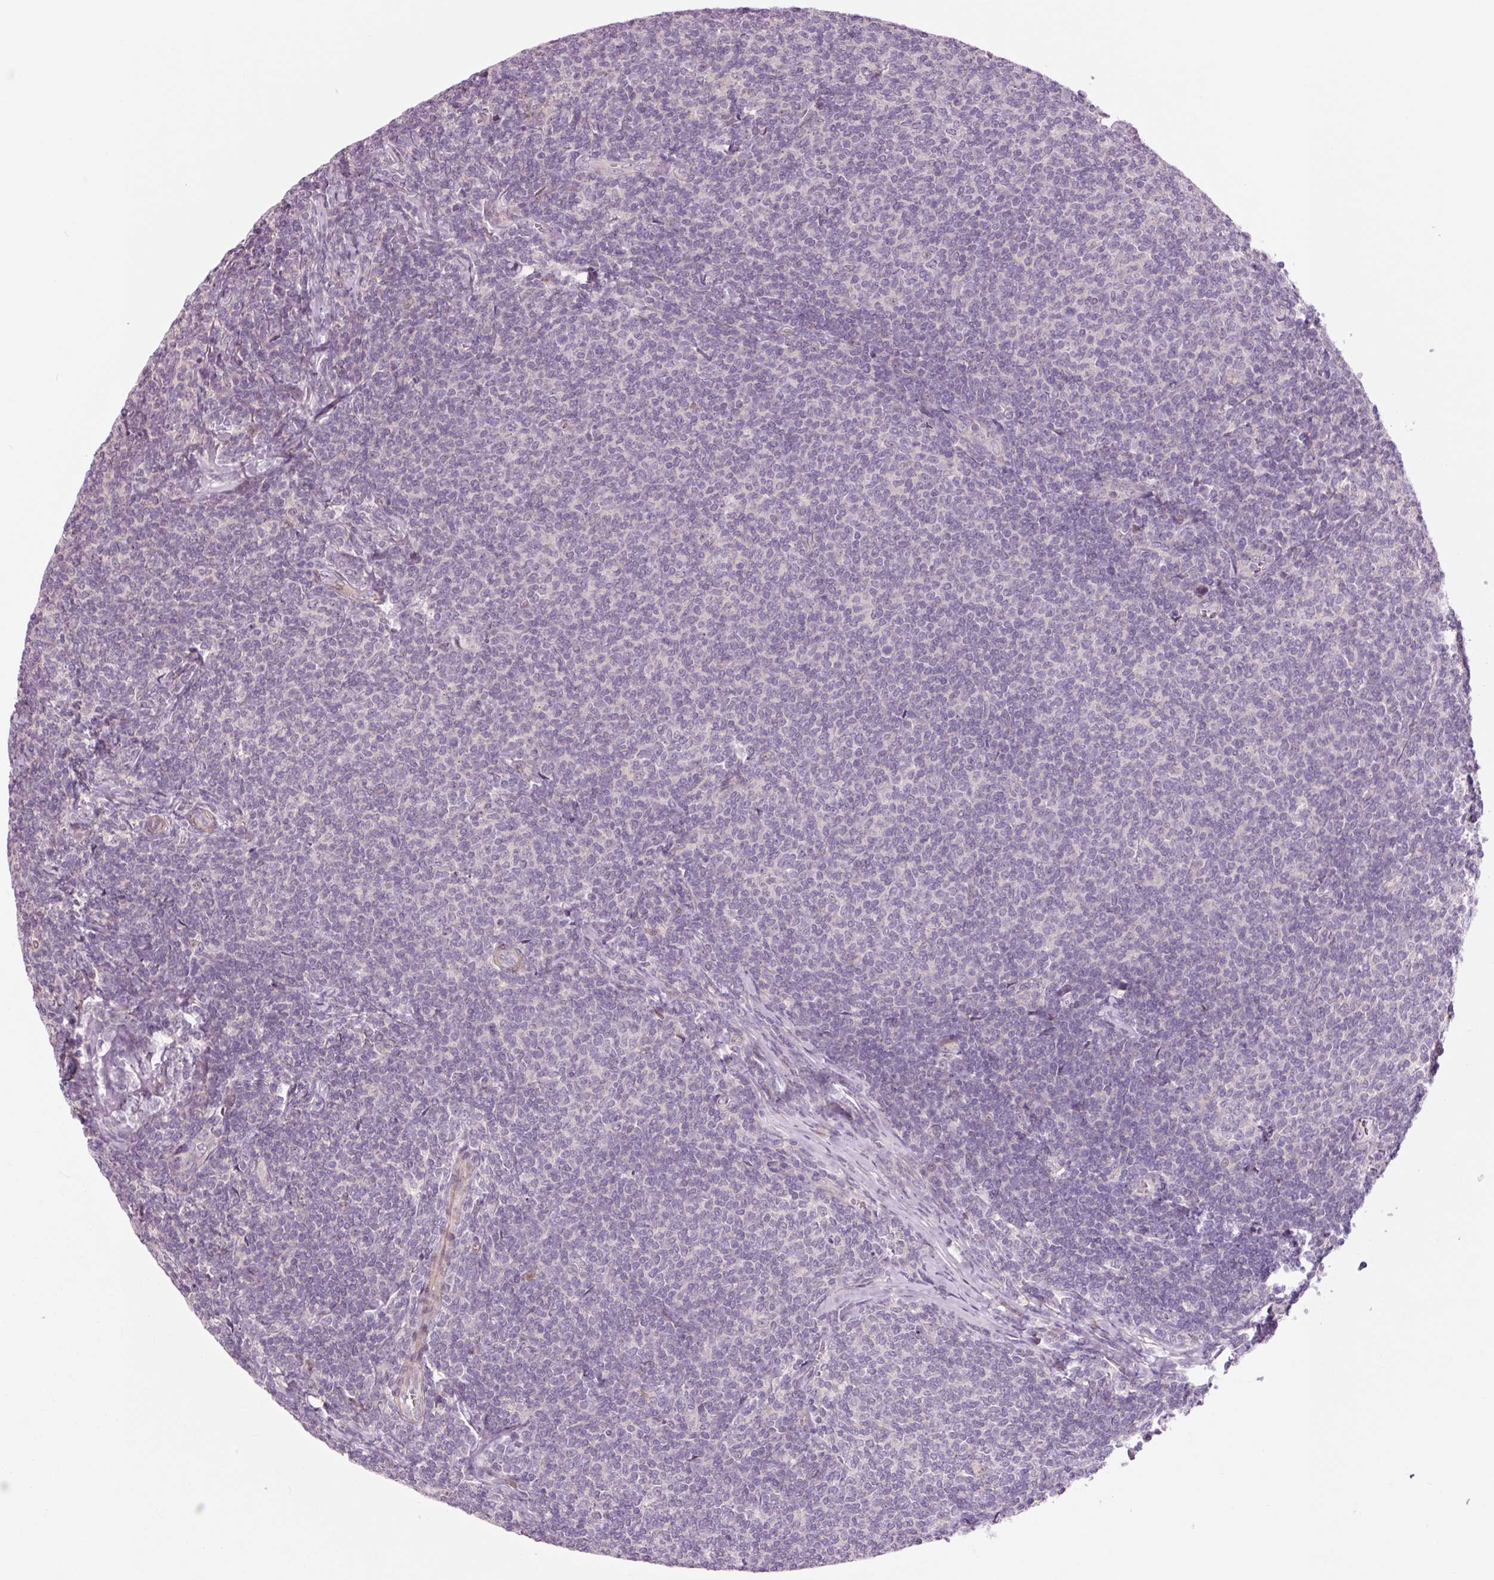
{"staining": {"intensity": "negative", "quantity": "none", "location": "none"}, "tissue": "lymphoma", "cell_type": "Tumor cells", "image_type": "cancer", "snomed": [{"axis": "morphology", "description": "Malignant lymphoma, non-Hodgkin's type, Low grade"}, {"axis": "topography", "description": "Lymph node"}], "caption": "Tumor cells are negative for brown protein staining in lymphoma.", "gene": "DAPP1", "patient": {"sex": "male", "age": 52}}